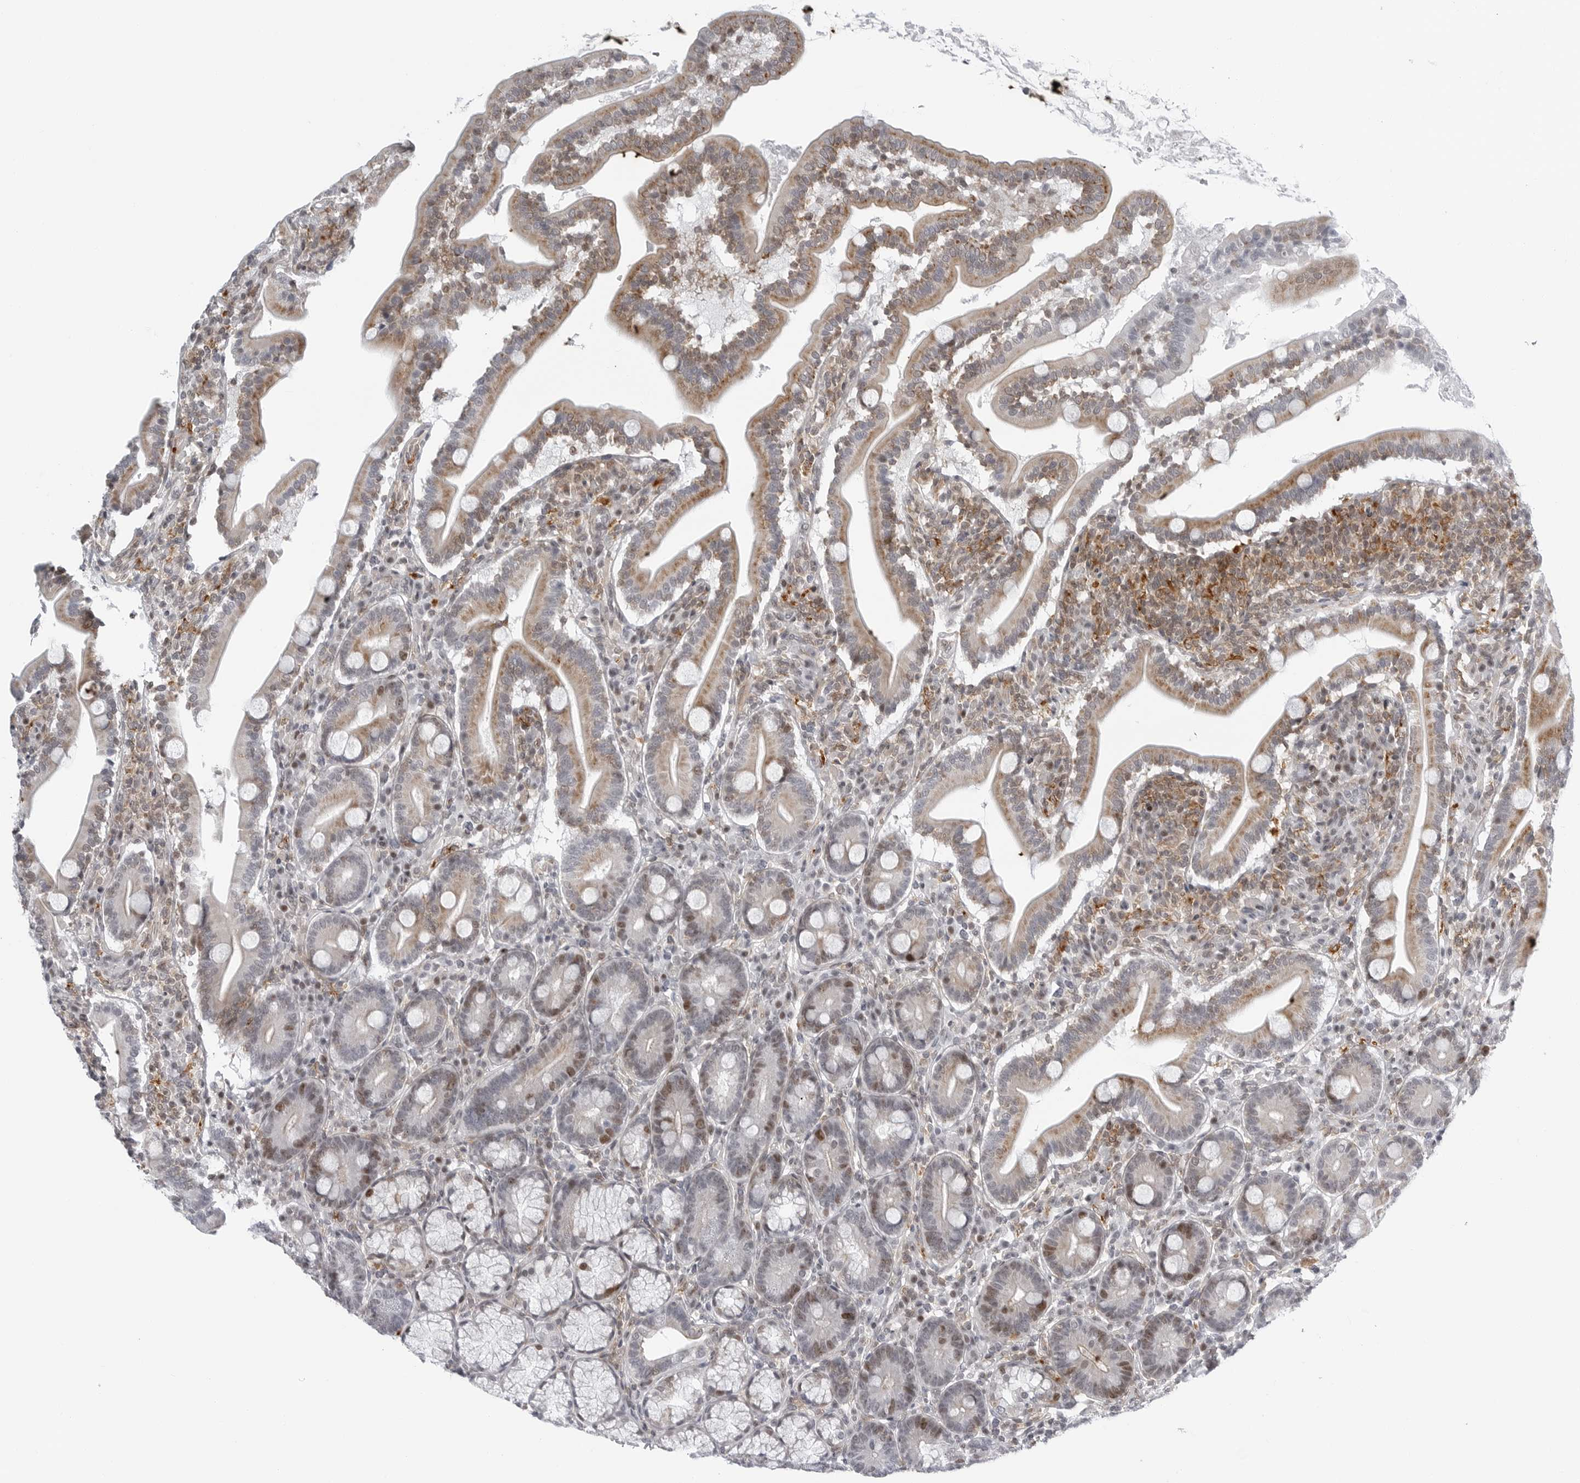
{"staining": {"intensity": "strong", "quantity": "<25%", "location": "cytoplasmic/membranous,nuclear"}, "tissue": "duodenum", "cell_type": "Glandular cells", "image_type": "normal", "snomed": [{"axis": "morphology", "description": "Normal tissue, NOS"}, {"axis": "topography", "description": "Duodenum"}], "caption": "Glandular cells exhibit medium levels of strong cytoplasmic/membranous,nuclear staining in approximately <25% of cells in normal duodenum.", "gene": "FAM135B", "patient": {"sex": "male", "age": 35}}